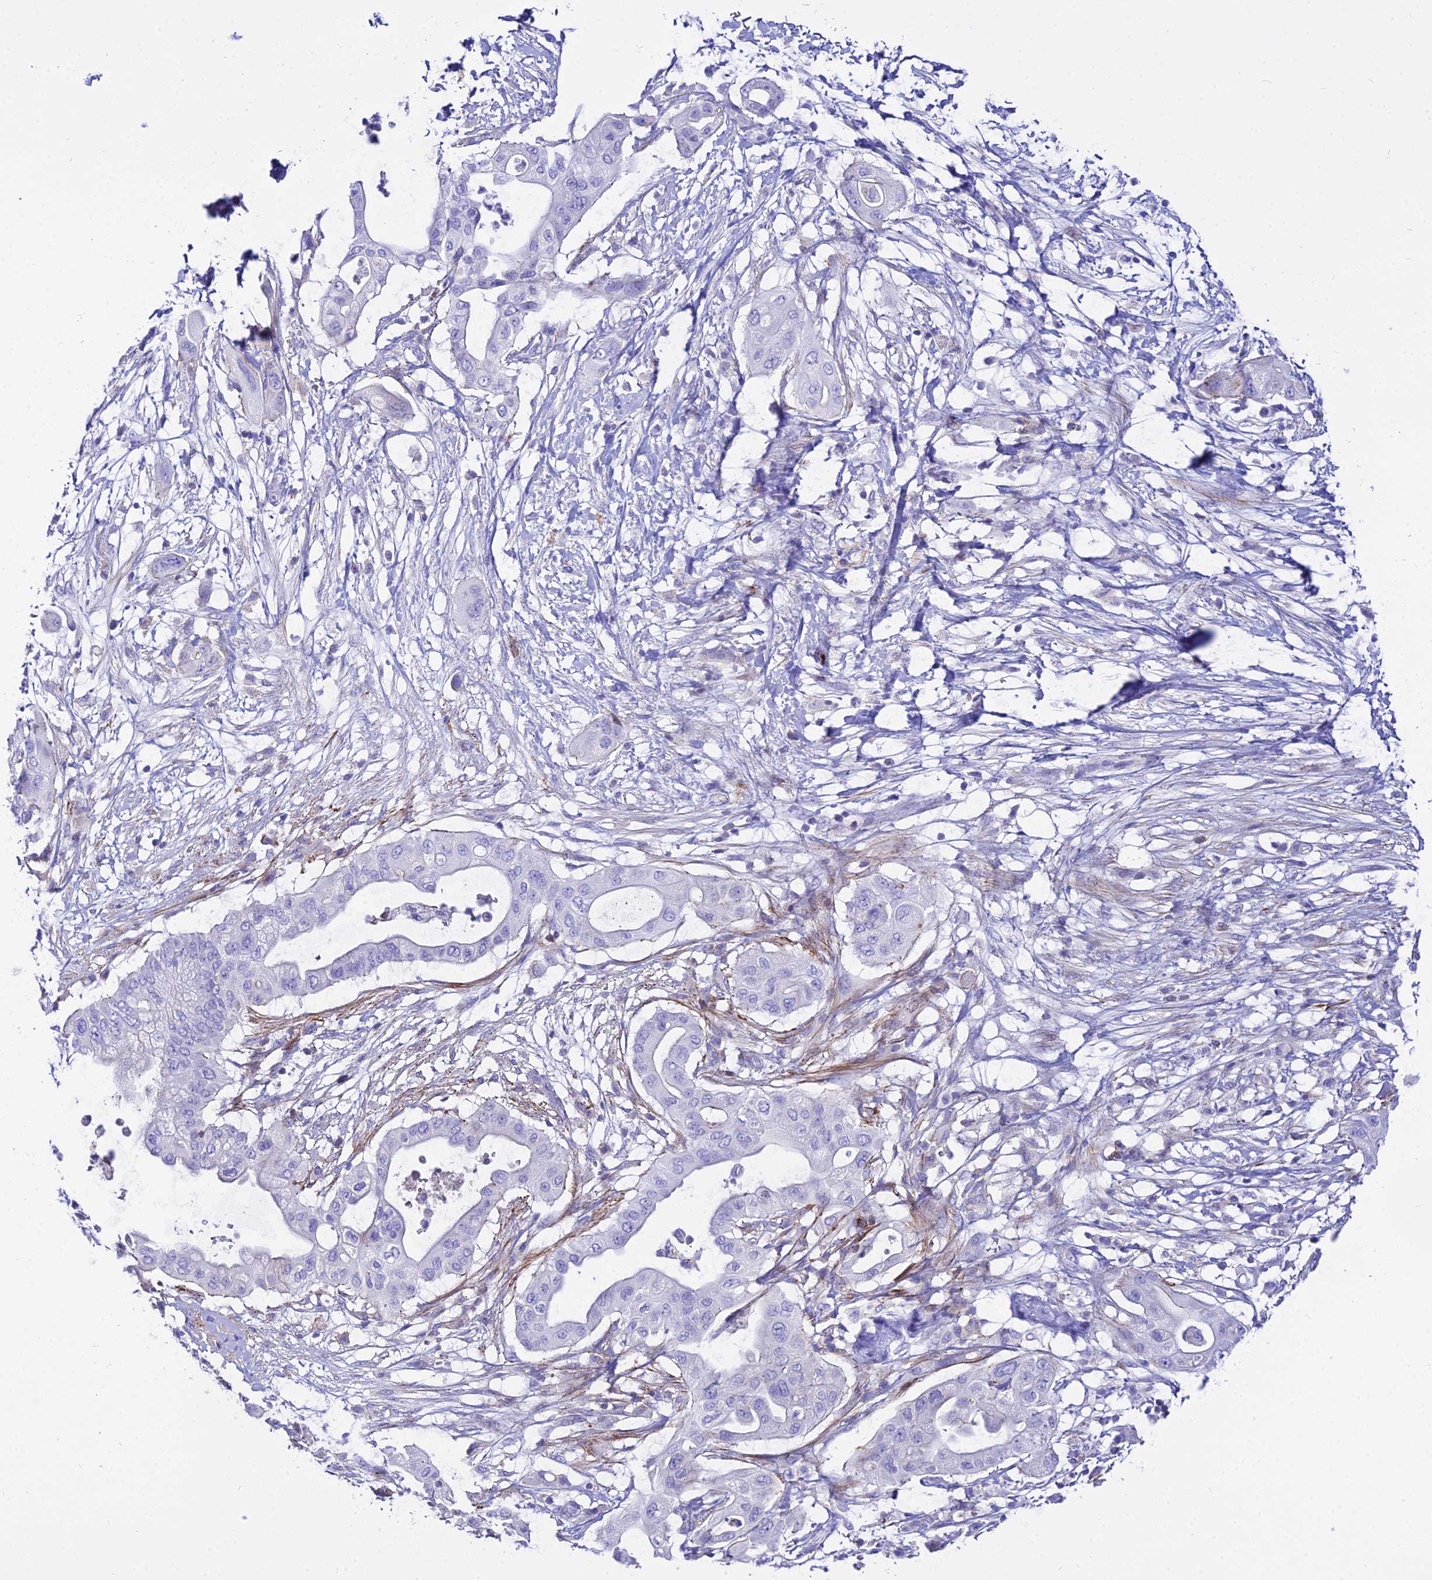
{"staining": {"intensity": "negative", "quantity": "none", "location": "none"}, "tissue": "pancreatic cancer", "cell_type": "Tumor cells", "image_type": "cancer", "snomed": [{"axis": "morphology", "description": "Adenocarcinoma, NOS"}, {"axis": "topography", "description": "Pancreas"}], "caption": "Tumor cells are negative for protein expression in human pancreatic cancer.", "gene": "DLX1", "patient": {"sex": "male", "age": 68}}